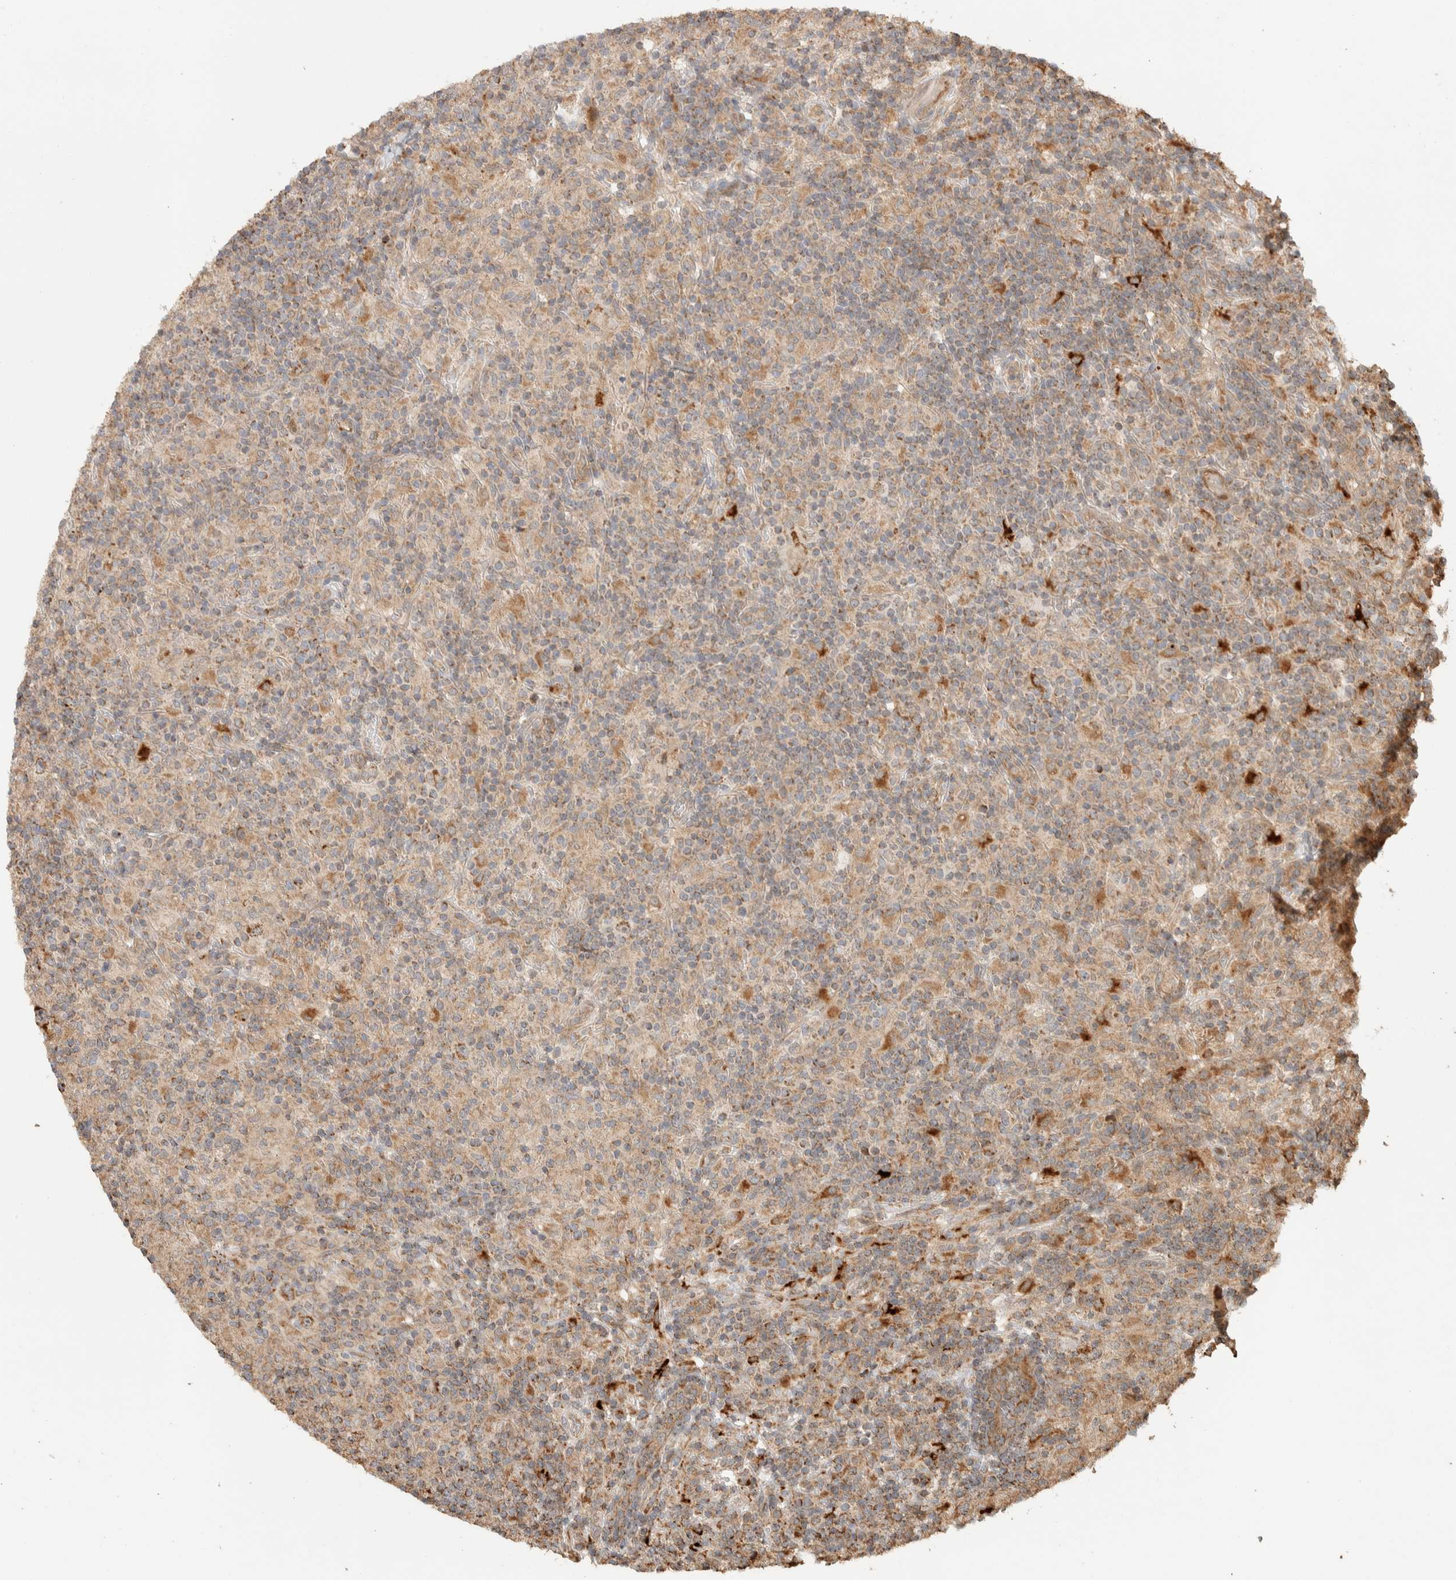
{"staining": {"intensity": "moderate", "quantity": "25%-75%", "location": "cytoplasmic/membranous"}, "tissue": "lymphoma", "cell_type": "Tumor cells", "image_type": "cancer", "snomed": [{"axis": "morphology", "description": "Hodgkin's disease, NOS"}, {"axis": "topography", "description": "Lymph node"}], "caption": "Moderate cytoplasmic/membranous positivity is present in about 25%-75% of tumor cells in lymphoma. Immunohistochemistry stains the protein in brown and the nuclei are stained blue.", "gene": "KIF9", "patient": {"sex": "male", "age": 70}}